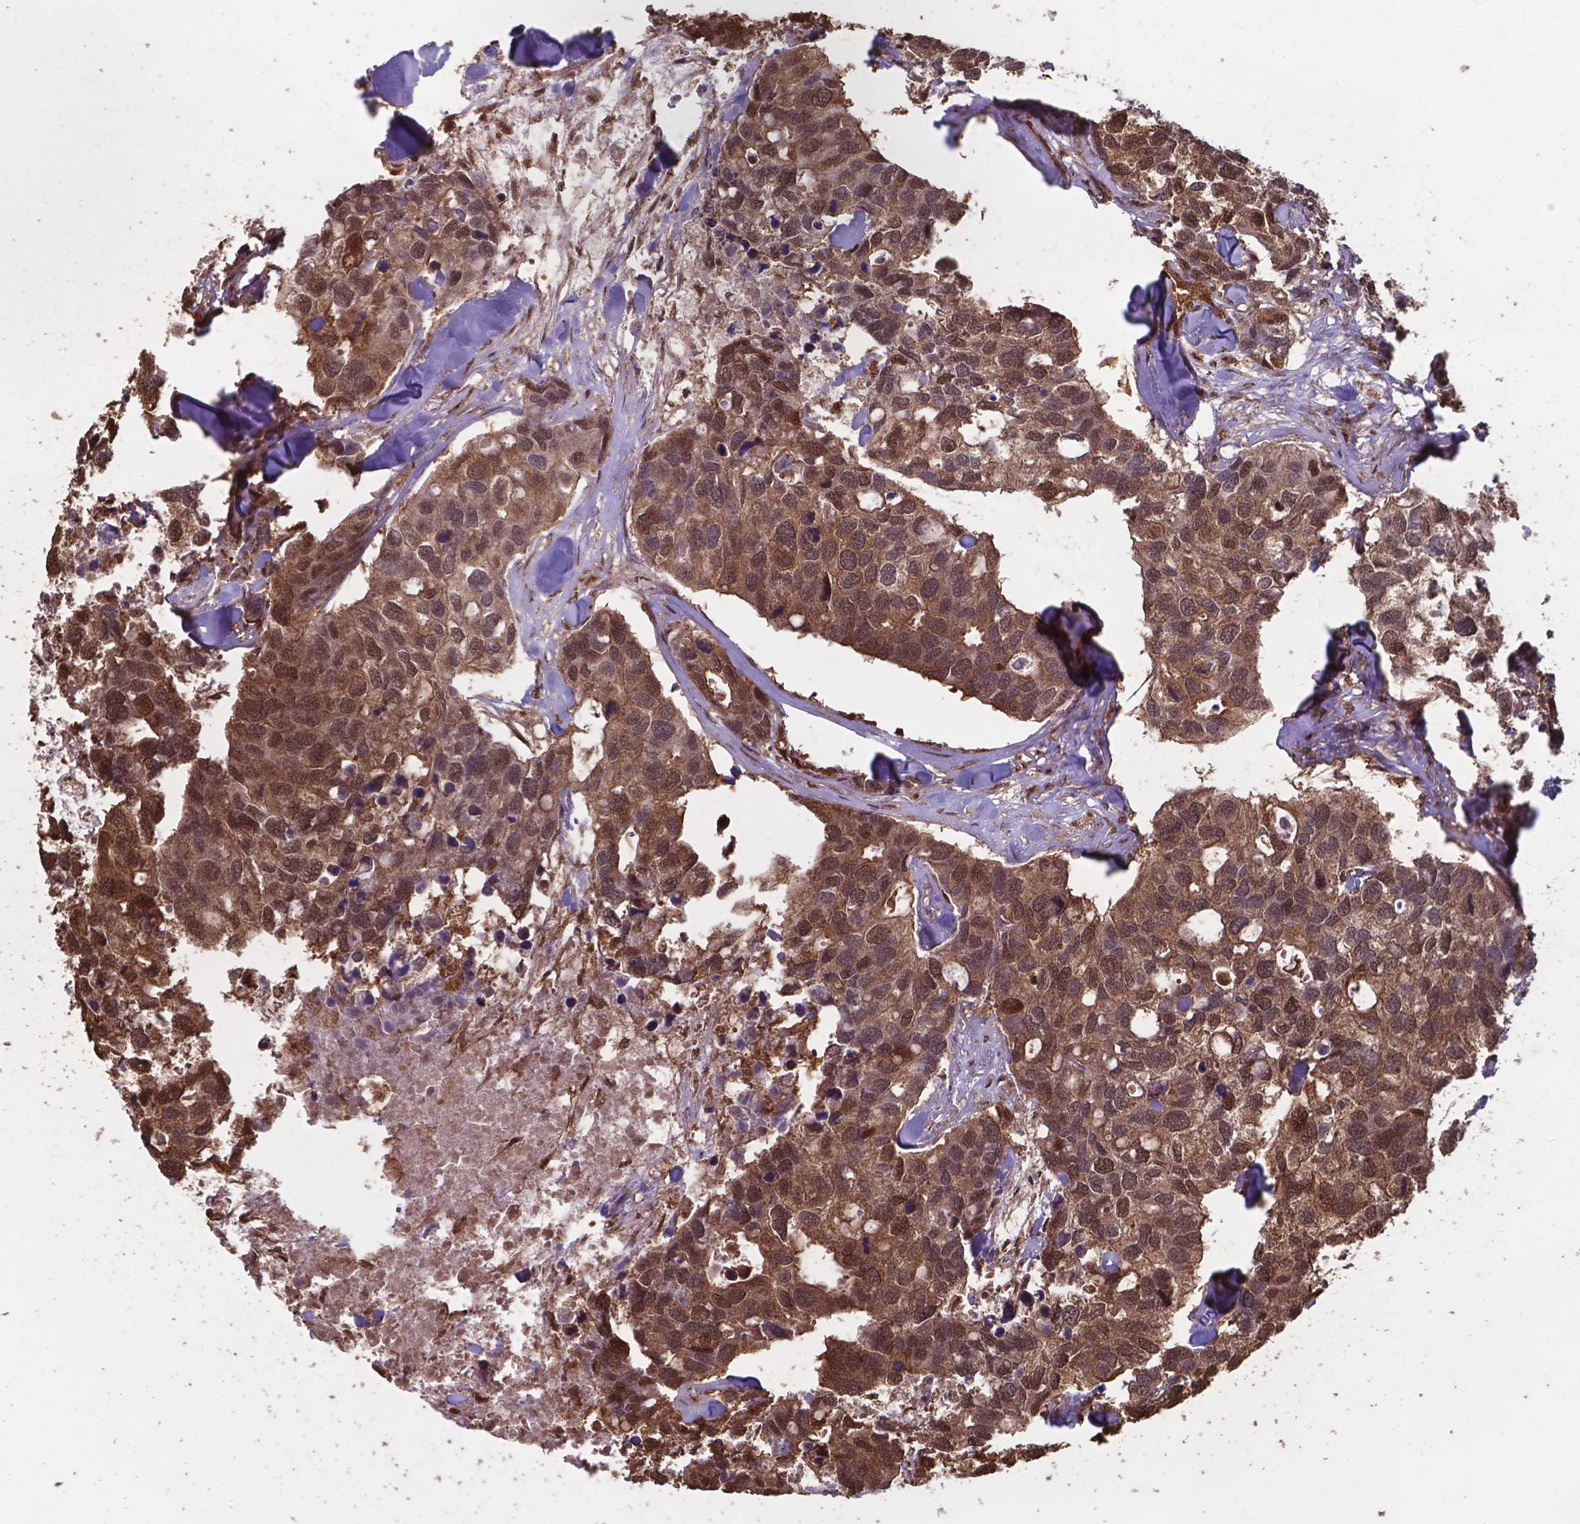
{"staining": {"intensity": "moderate", "quantity": ">75%", "location": "cytoplasmic/membranous,nuclear"}, "tissue": "breast cancer", "cell_type": "Tumor cells", "image_type": "cancer", "snomed": [{"axis": "morphology", "description": "Duct carcinoma"}, {"axis": "topography", "description": "Breast"}], "caption": "This histopathology image exhibits breast cancer stained with immunohistochemistry to label a protein in brown. The cytoplasmic/membranous and nuclear of tumor cells show moderate positivity for the protein. Nuclei are counter-stained blue.", "gene": "CHP2", "patient": {"sex": "female", "age": 83}}